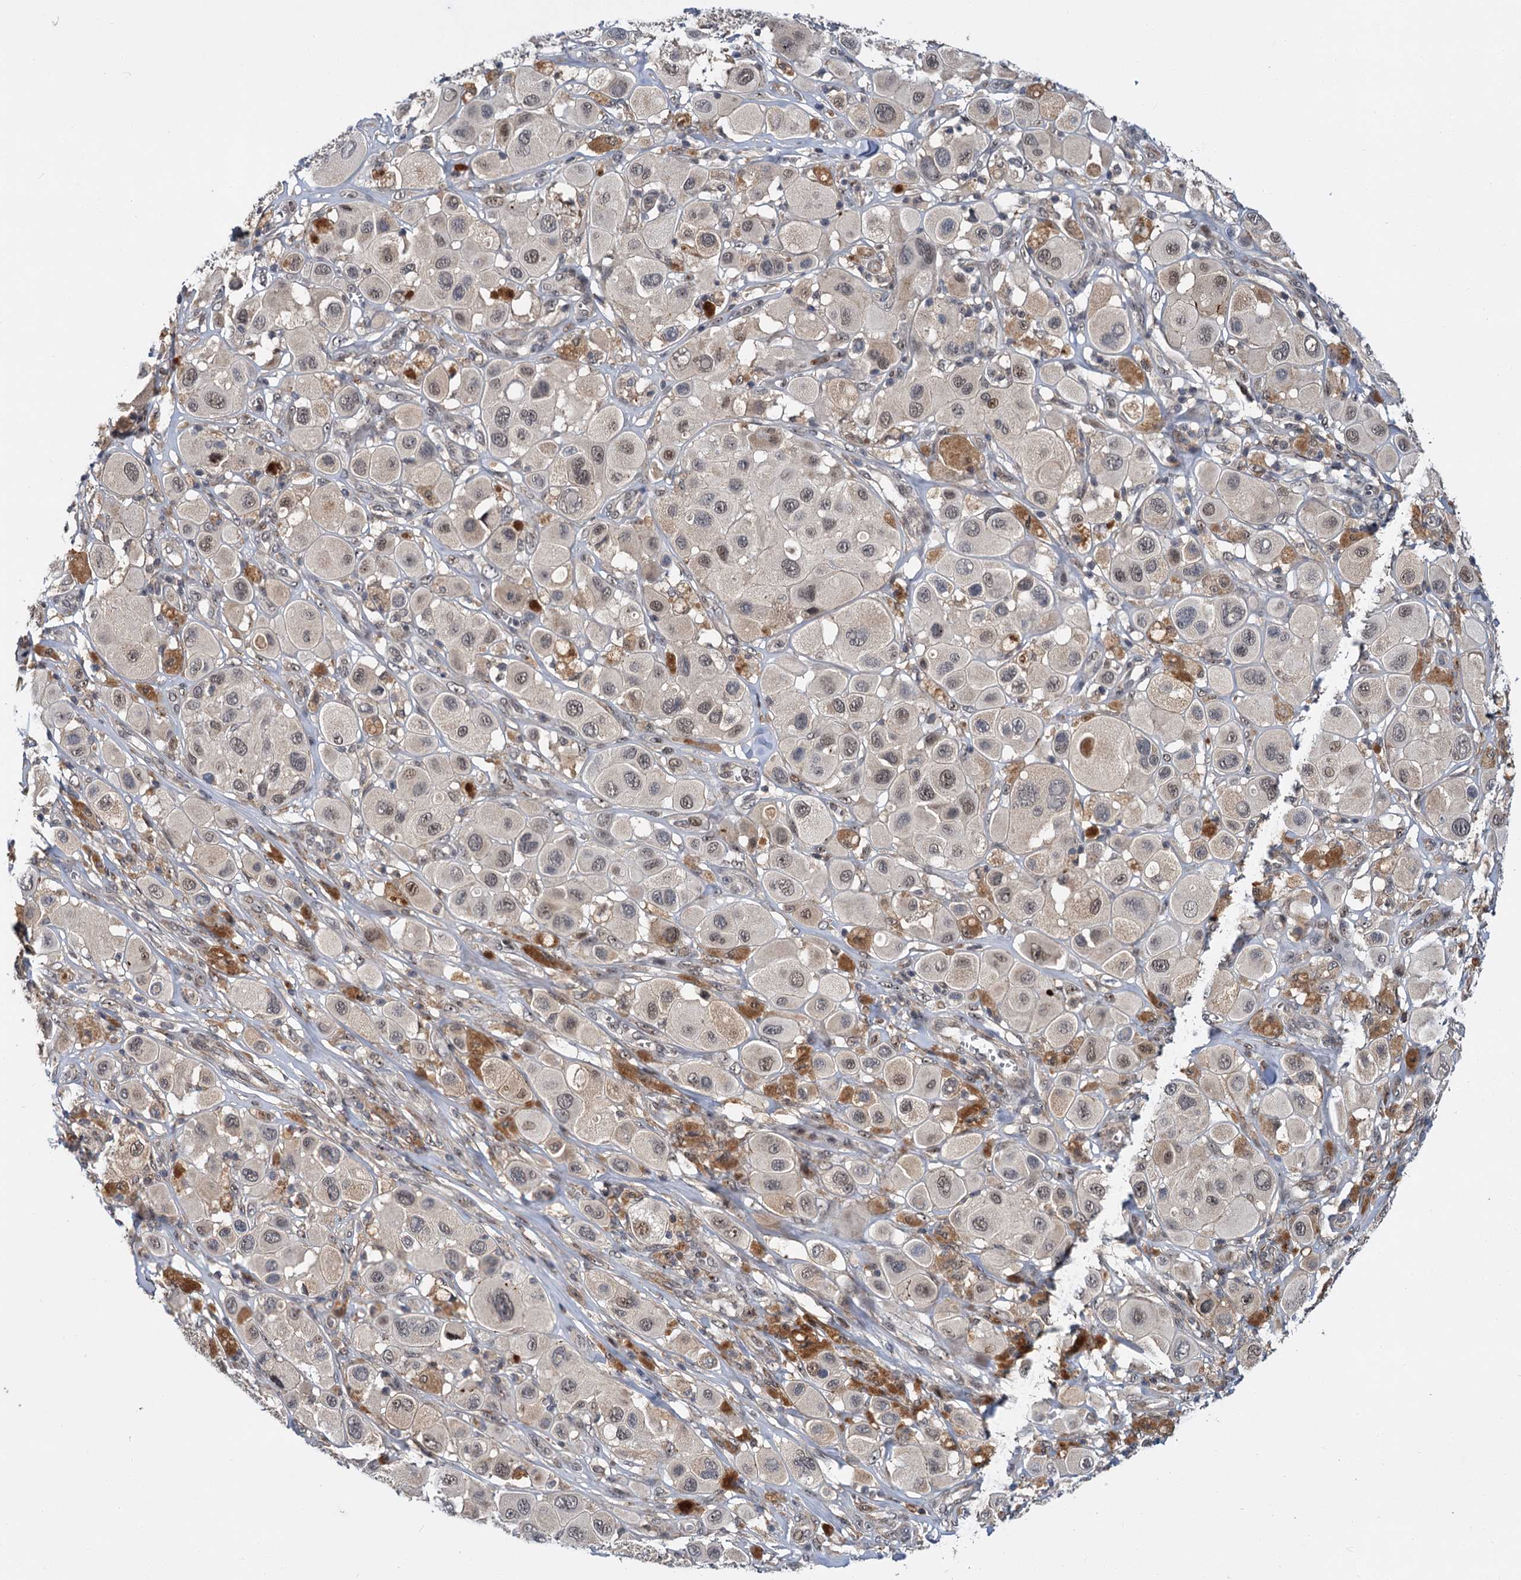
{"staining": {"intensity": "weak", "quantity": "25%-75%", "location": "nuclear"}, "tissue": "melanoma", "cell_type": "Tumor cells", "image_type": "cancer", "snomed": [{"axis": "morphology", "description": "Malignant melanoma, Metastatic site"}, {"axis": "topography", "description": "Skin"}], "caption": "Tumor cells demonstrate low levels of weak nuclear positivity in about 25%-75% of cells in melanoma.", "gene": "MBD6", "patient": {"sex": "male", "age": 41}}